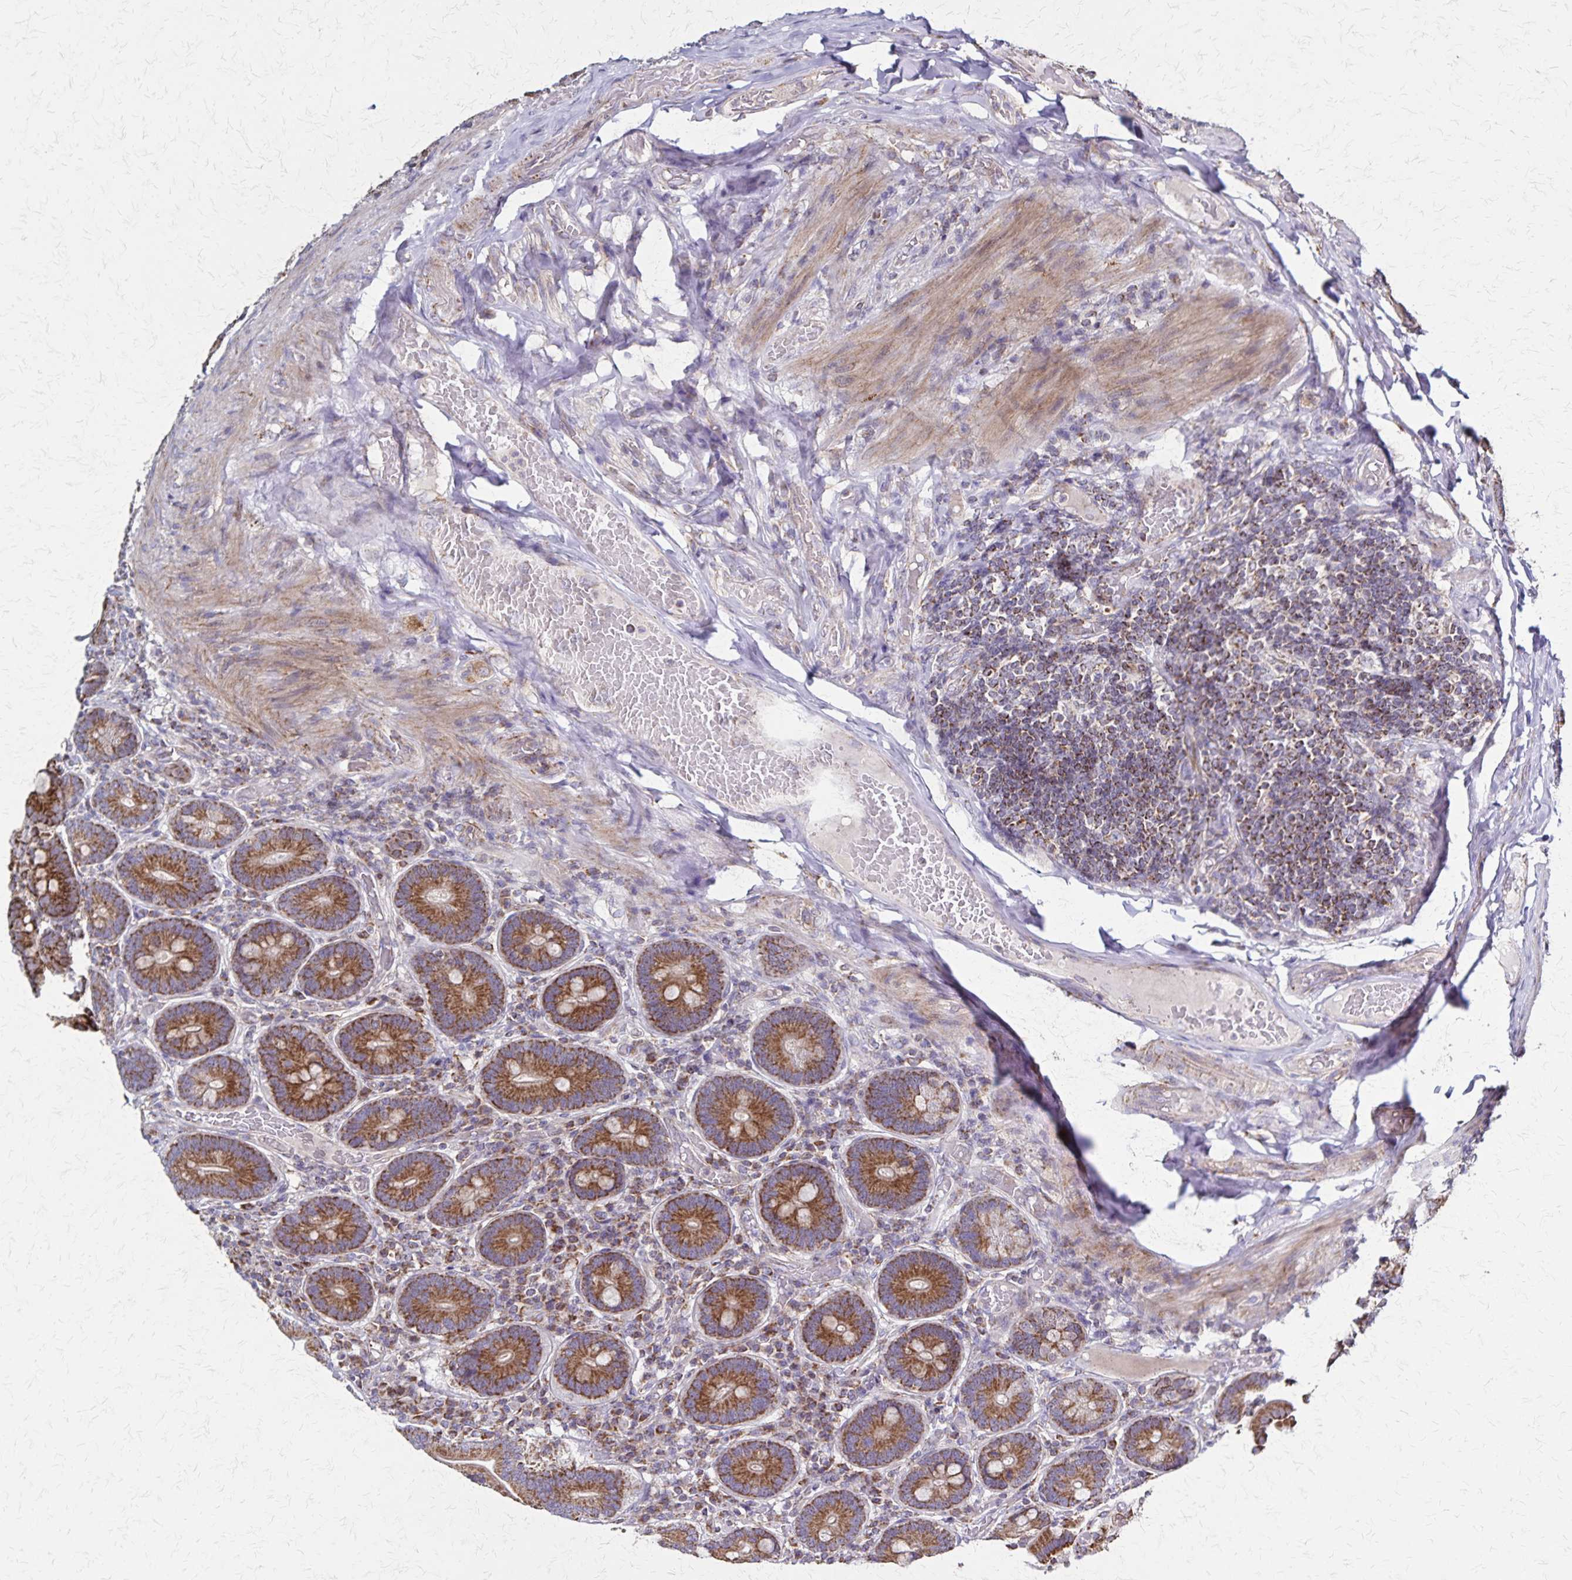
{"staining": {"intensity": "strong", "quantity": ">75%", "location": "cytoplasmic/membranous"}, "tissue": "duodenum", "cell_type": "Glandular cells", "image_type": "normal", "snomed": [{"axis": "morphology", "description": "Normal tissue, NOS"}, {"axis": "topography", "description": "Duodenum"}], "caption": "The micrograph displays immunohistochemical staining of normal duodenum. There is strong cytoplasmic/membranous staining is identified in approximately >75% of glandular cells.", "gene": "NFS1", "patient": {"sex": "female", "age": 62}}